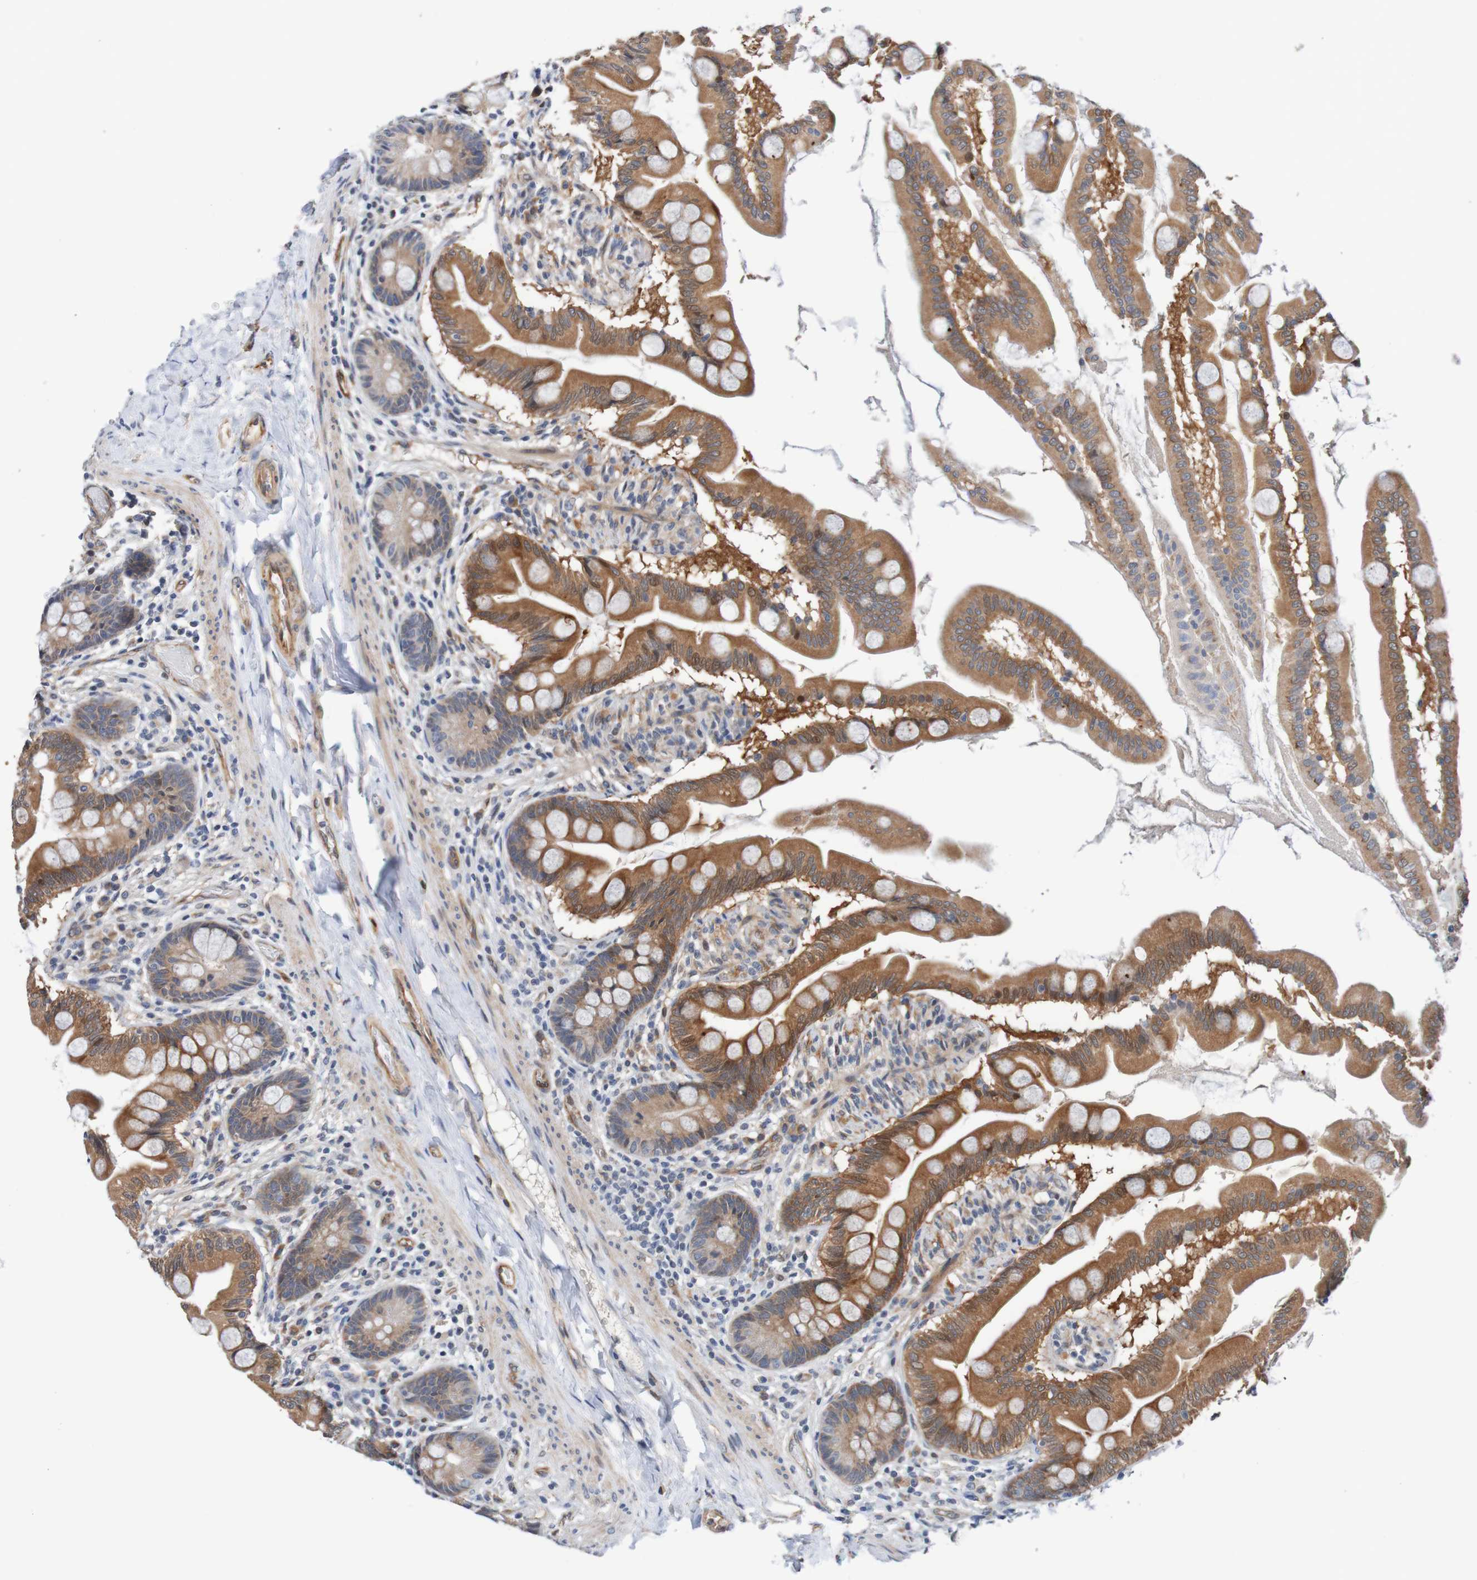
{"staining": {"intensity": "moderate", "quantity": ">75%", "location": "cytoplasmic/membranous"}, "tissue": "small intestine", "cell_type": "Glandular cells", "image_type": "normal", "snomed": [{"axis": "morphology", "description": "Normal tissue, NOS"}, {"axis": "topography", "description": "Small intestine"}], "caption": "Small intestine was stained to show a protein in brown. There is medium levels of moderate cytoplasmic/membranous expression in about >75% of glandular cells. The protein of interest is stained brown, and the nuclei are stained in blue (DAB (3,3'-diaminobenzidine) IHC with brightfield microscopy, high magnification).", "gene": "CPED1", "patient": {"sex": "female", "age": 56}}